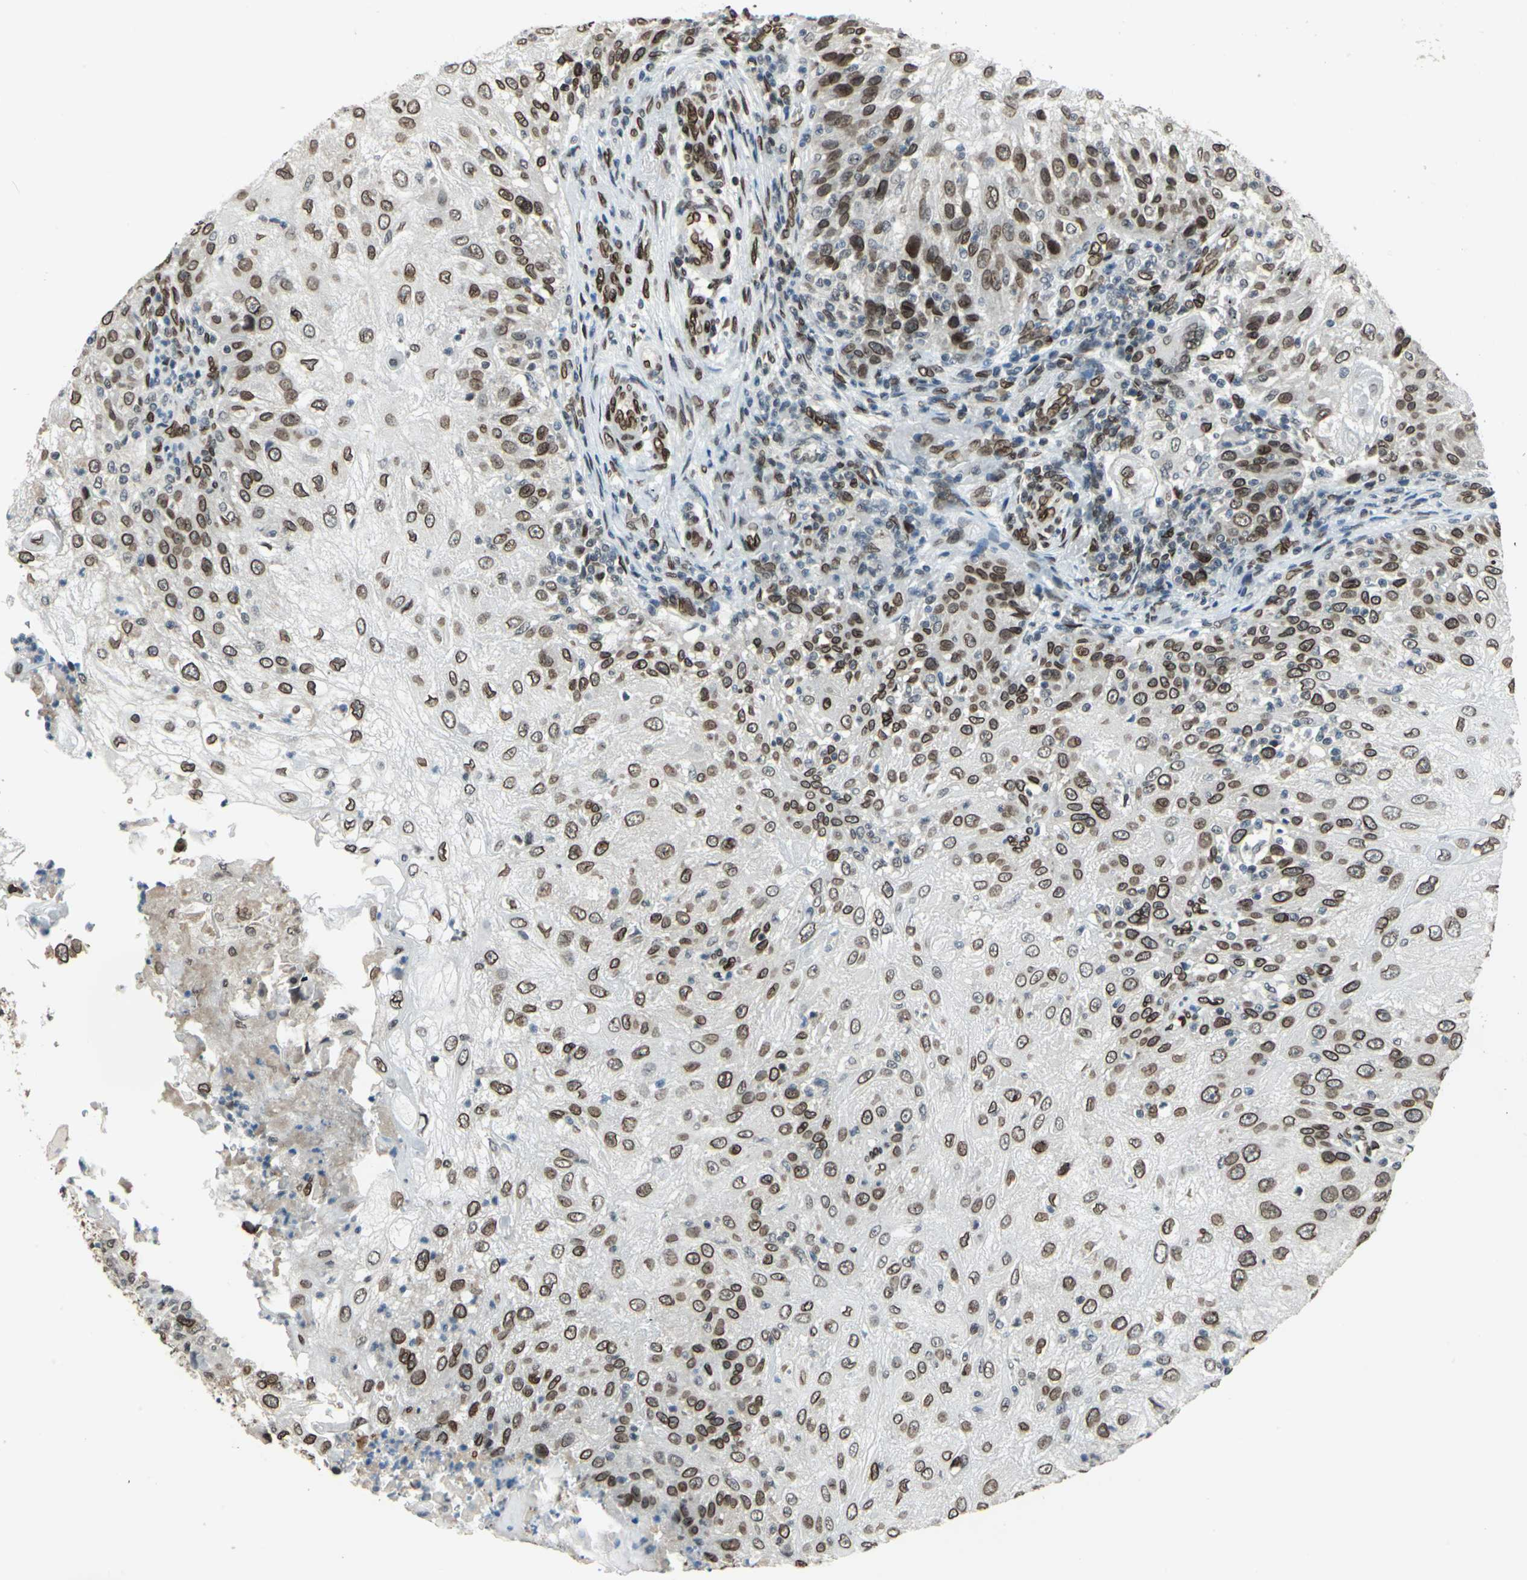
{"staining": {"intensity": "strong", "quantity": ">75%", "location": "cytoplasmic/membranous,nuclear"}, "tissue": "skin cancer", "cell_type": "Tumor cells", "image_type": "cancer", "snomed": [{"axis": "morphology", "description": "Normal tissue, NOS"}, {"axis": "morphology", "description": "Squamous cell carcinoma, NOS"}, {"axis": "topography", "description": "Skin"}], "caption": "Protein positivity by immunohistochemistry reveals strong cytoplasmic/membranous and nuclear positivity in approximately >75% of tumor cells in skin cancer.", "gene": "ISY1", "patient": {"sex": "female", "age": 83}}